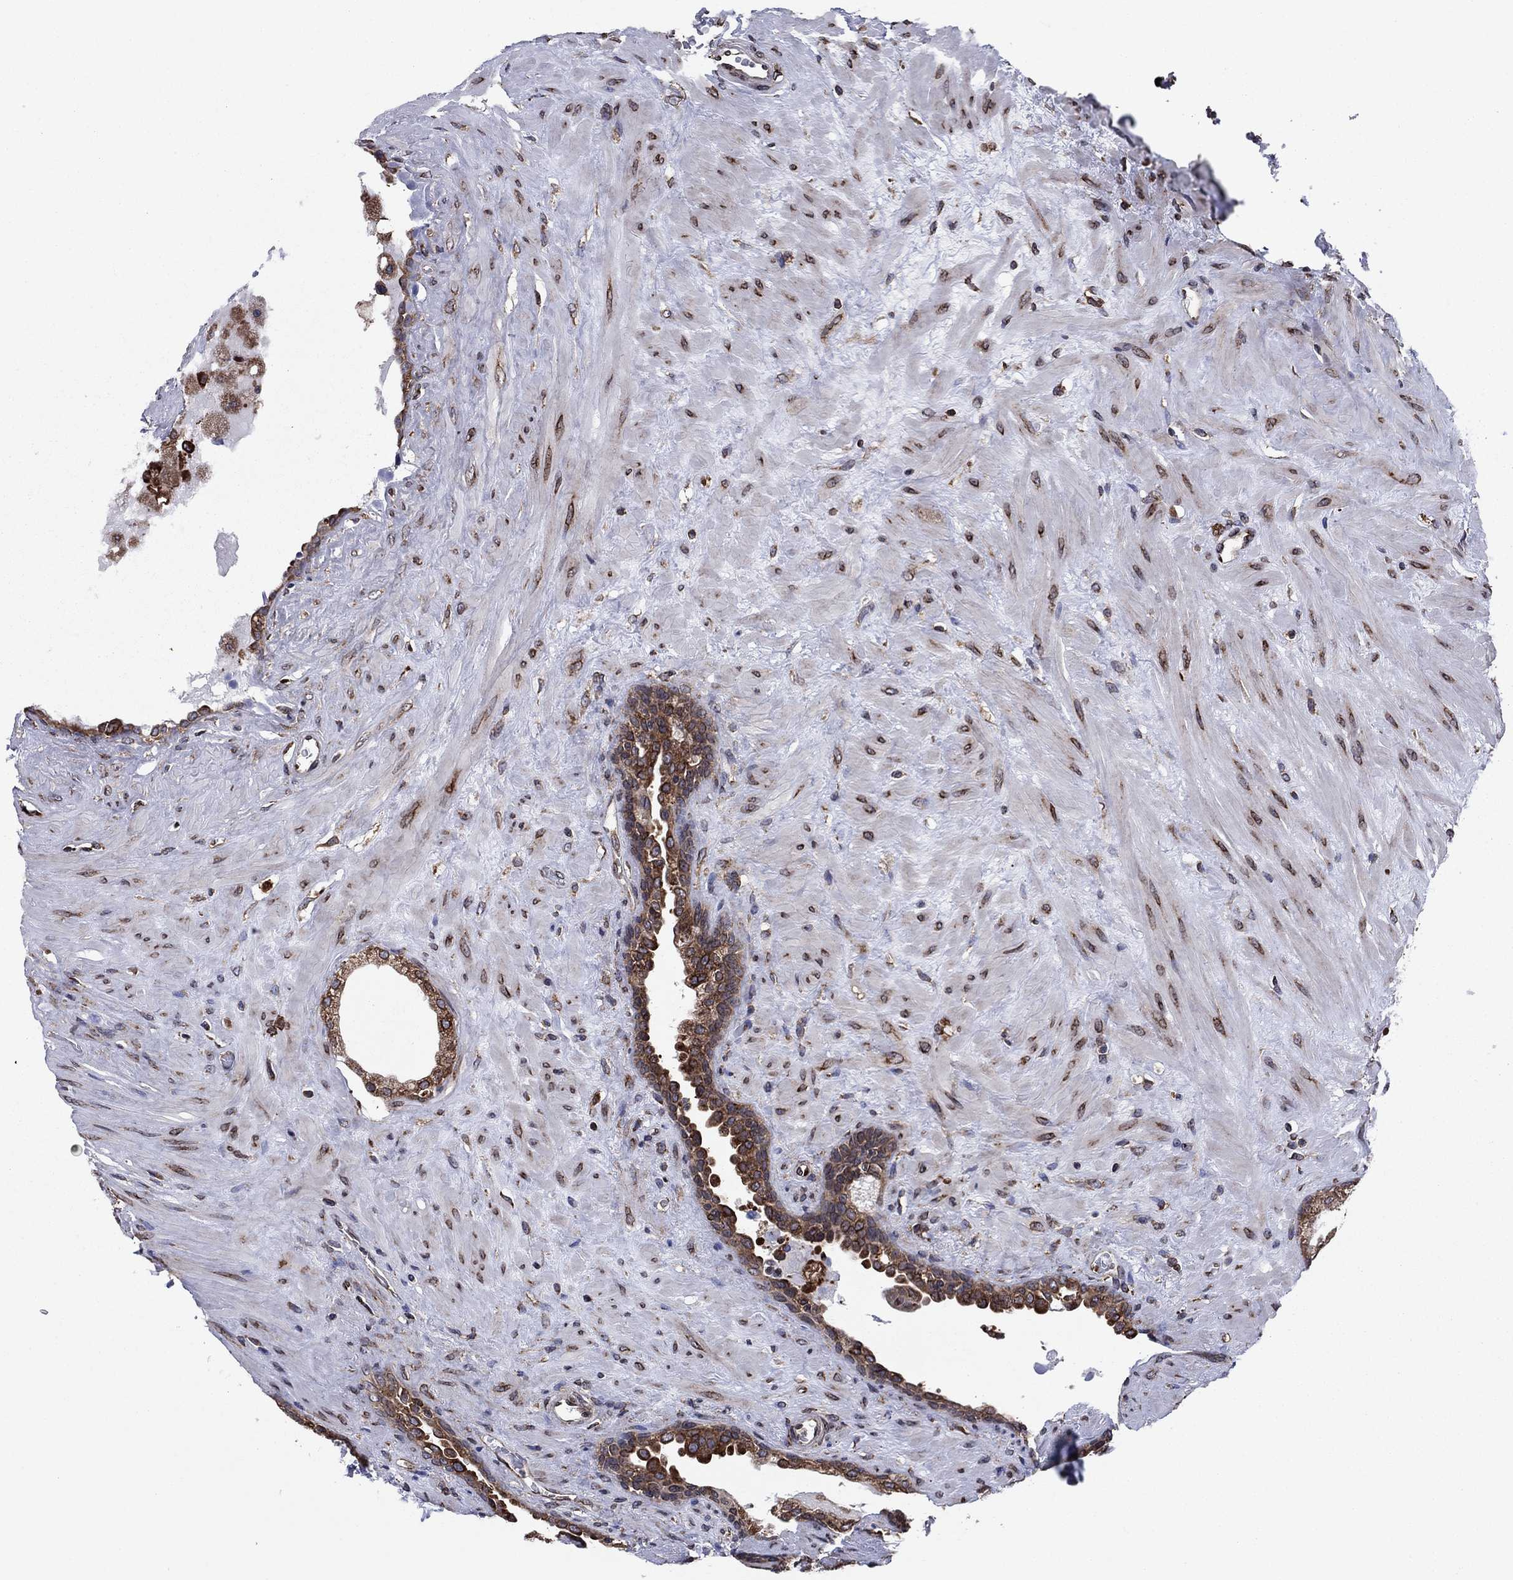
{"staining": {"intensity": "strong", "quantity": ">75%", "location": "cytoplasmic/membranous"}, "tissue": "prostate", "cell_type": "Glandular cells", "image_type": "normal", "snomed": [{"axis": "morphology", "description": "Normal tissue, NOS"}, {"axis": "topography", "description": "Prostate"}], "caption": "Immunohistochemical staining of benign human prostate displays >75% levels of strong cytoplasmic/membranous protein positivity in approximately >75% of glandular cells.", "gene": "YBX1", "patient": {"sex": "male", "age": 63}}